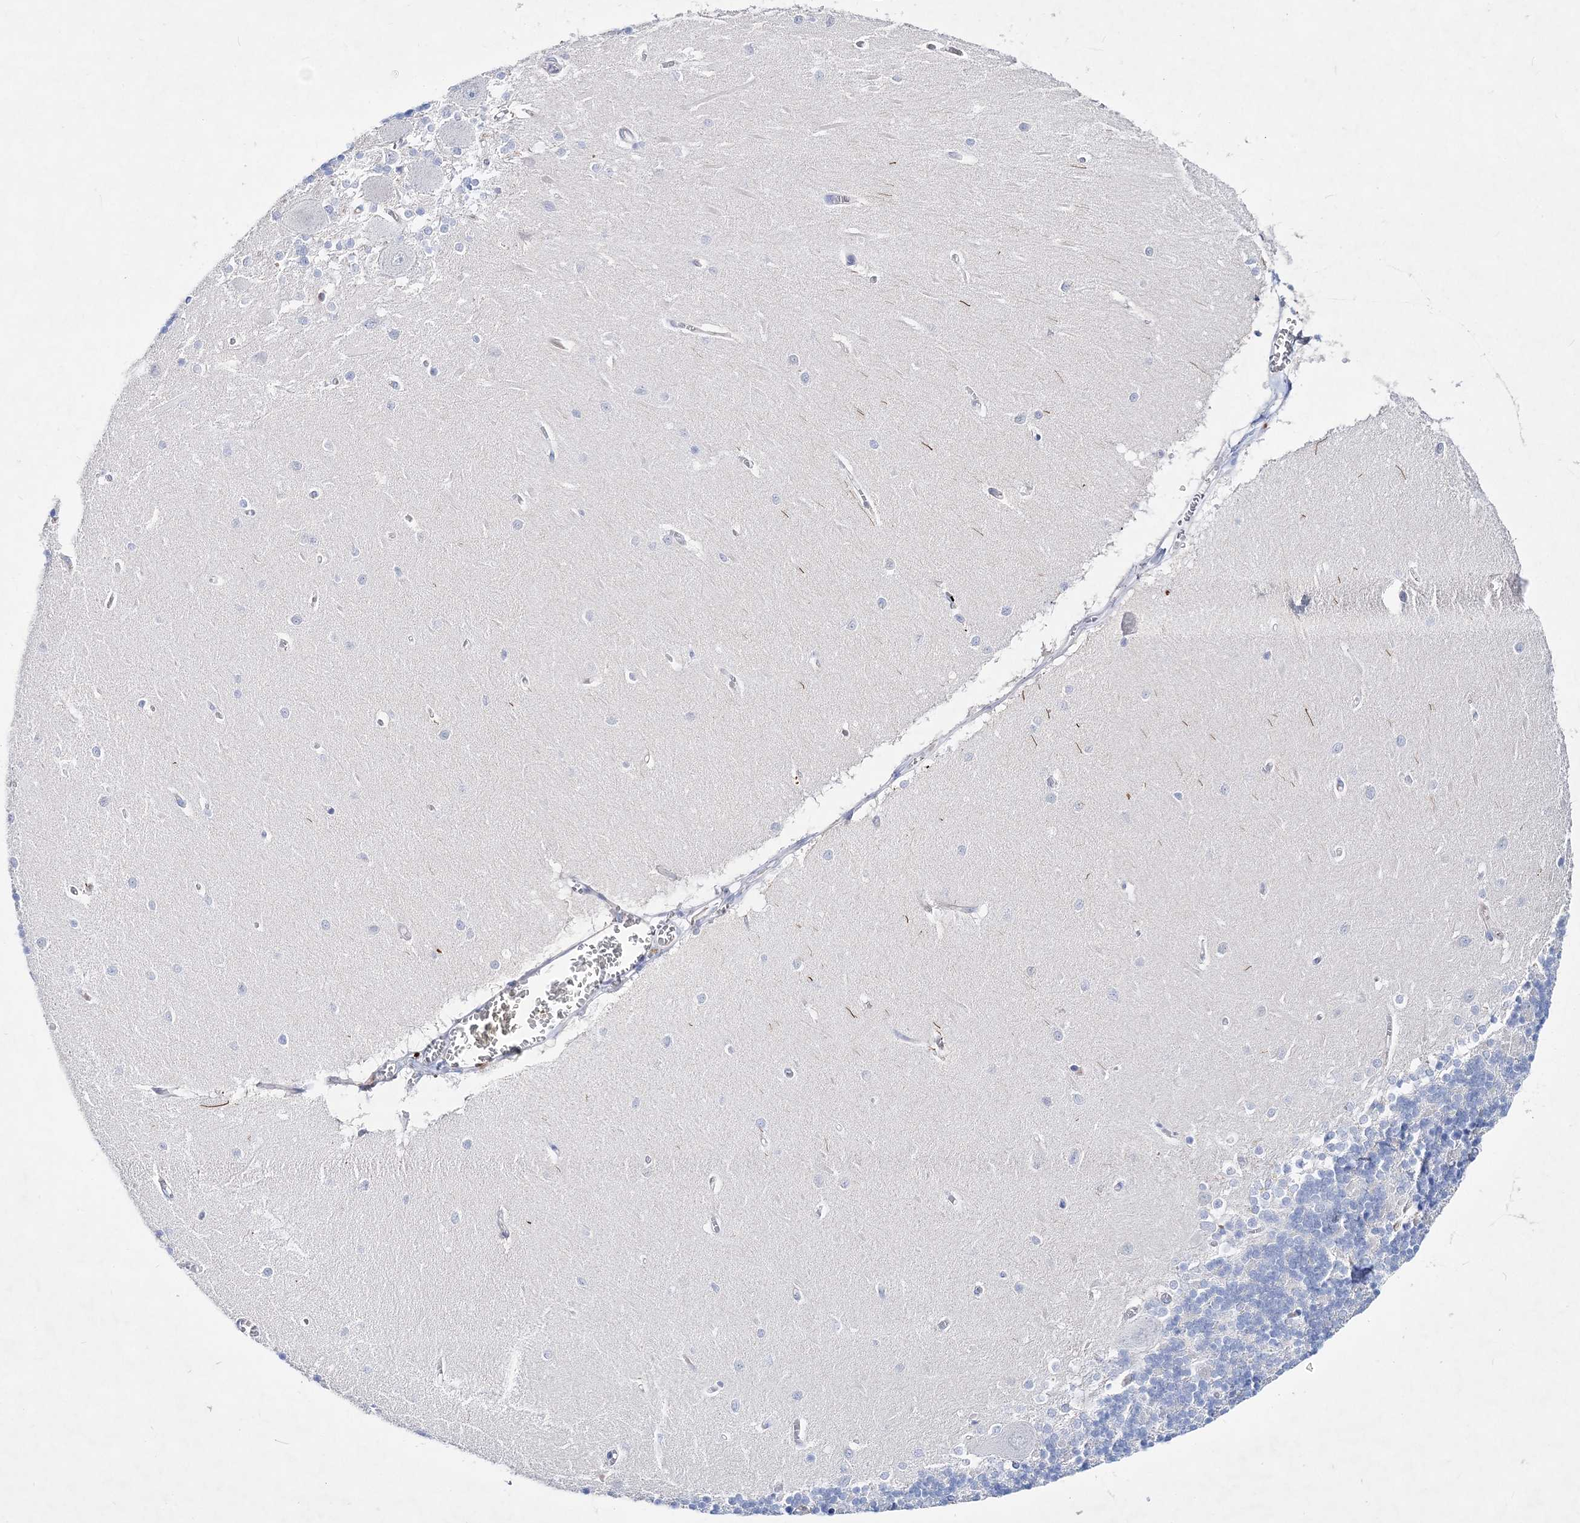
{"staining": {"intensity": "negative", "quantity": "none", "location": "none"}, "tissue": "cerebellum", "cell_type": "Cells in granular layer", "image_type": "normal", "snomed": [{"axis": "morphology", "description": "Normal tissue, NOS"}, {"axis": "topography", "description": "Cerebellum"}], "caption": "An immunohistochemistry histopathology image of normal cerebellum is shown. There is no staining in cells in granular layer of cerebellum. Nuclei are stained in blue.", "gene": "SPINK7", "patient": {"sex": "male", "age": 37}}